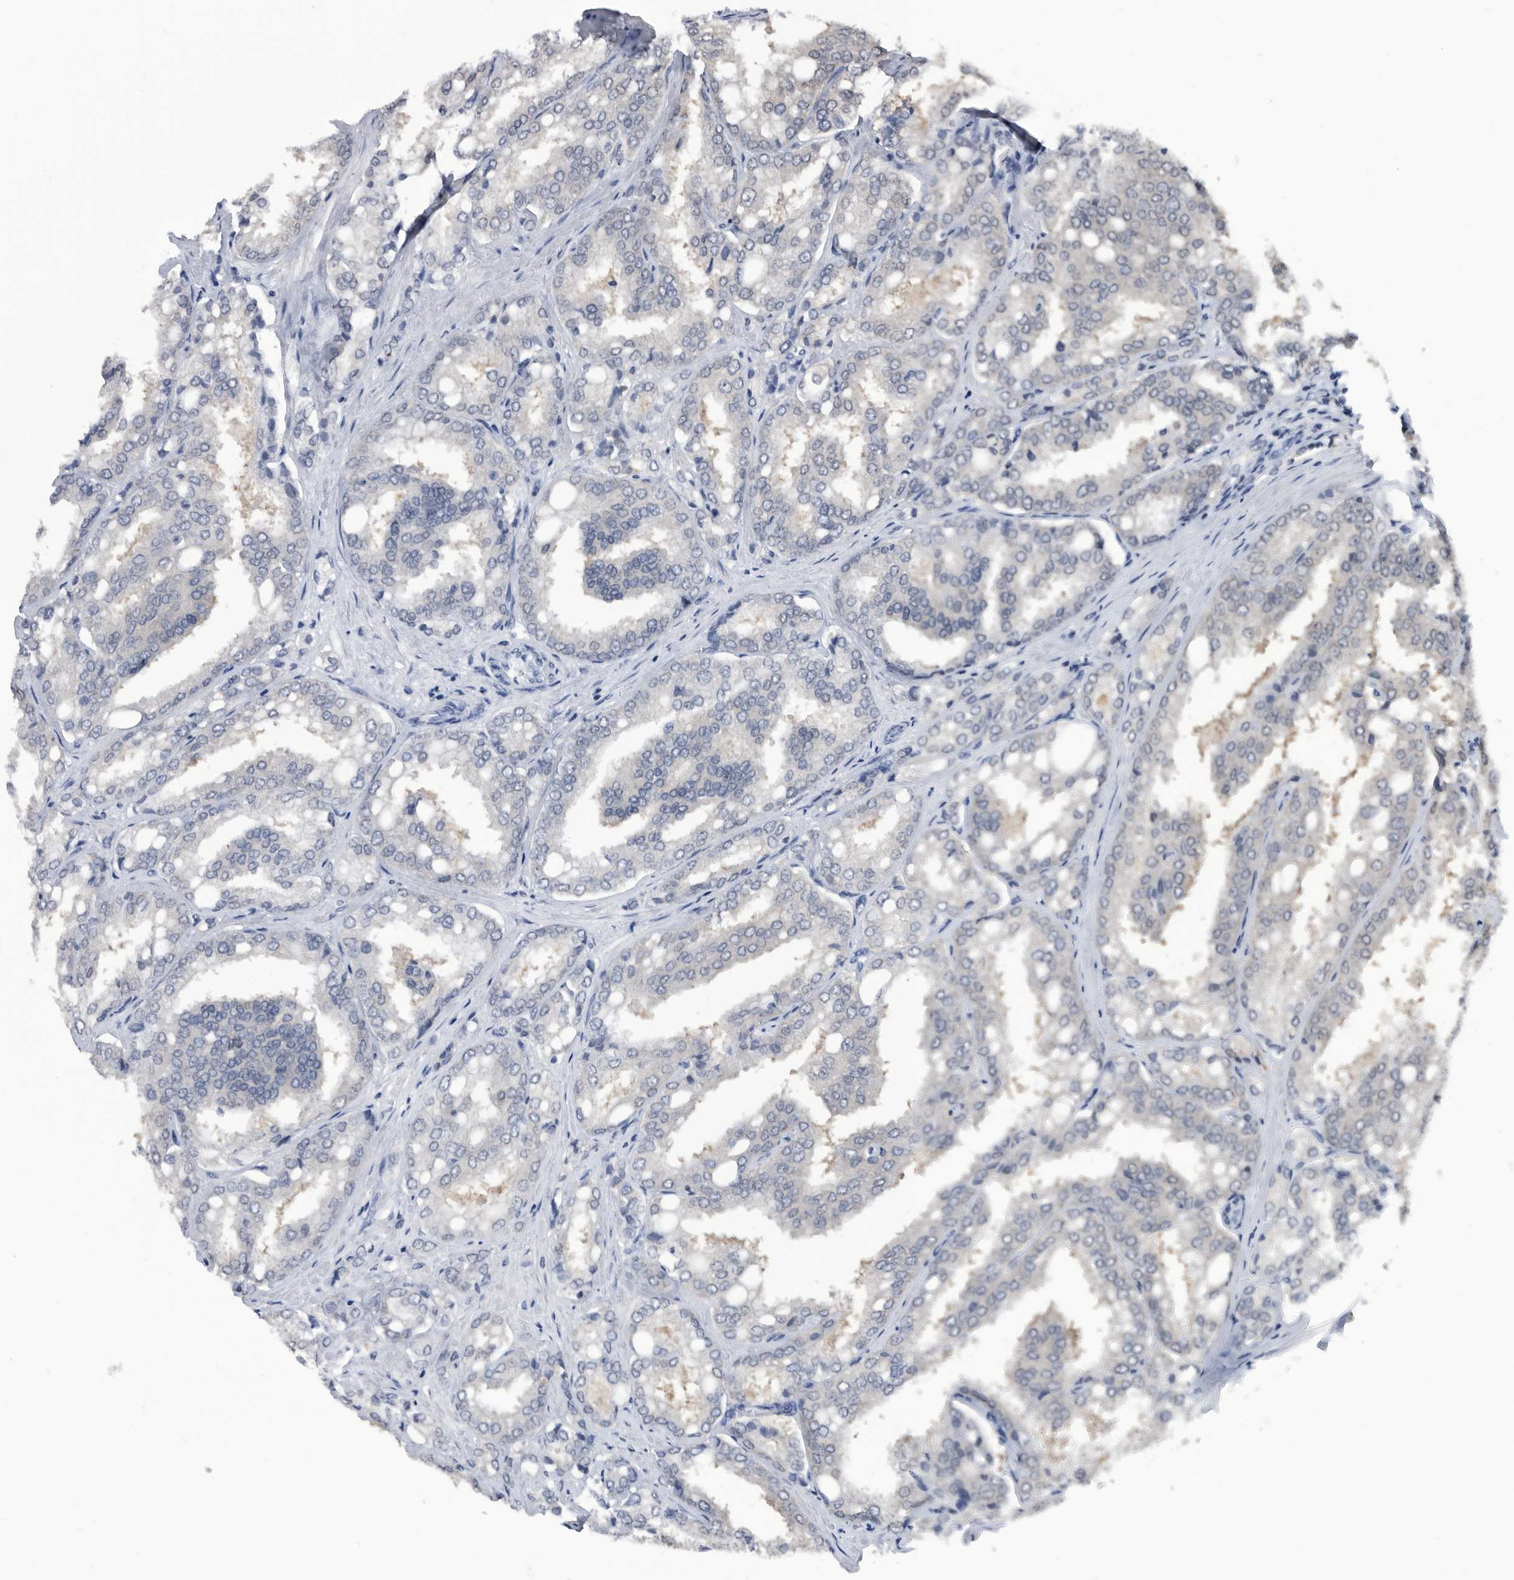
{"staining": {"intensity": "negative", "quantity": "none", "location": "none"}, "tissue": "prostate cancer", "cell_type": "Tumor cells", "image_type": "cancer", "snomed": [{"axis": "morphology", "description": "Adenocarcinoma, High grade"}, {"axis": "topography", "description": "Prostate"}], "caption": "This is a micrograph of immunohistochemistry staining of high-grade adenocarcinoma (prostate), which shows no expression in tumor cells. Brightfield microscopy of immunohistochemistry stained with DAB (brown) and hematoxylin (blue), captured at high magnification.", "gene": "TSTD1", "patient": {"sex": "male", "age": 50}}